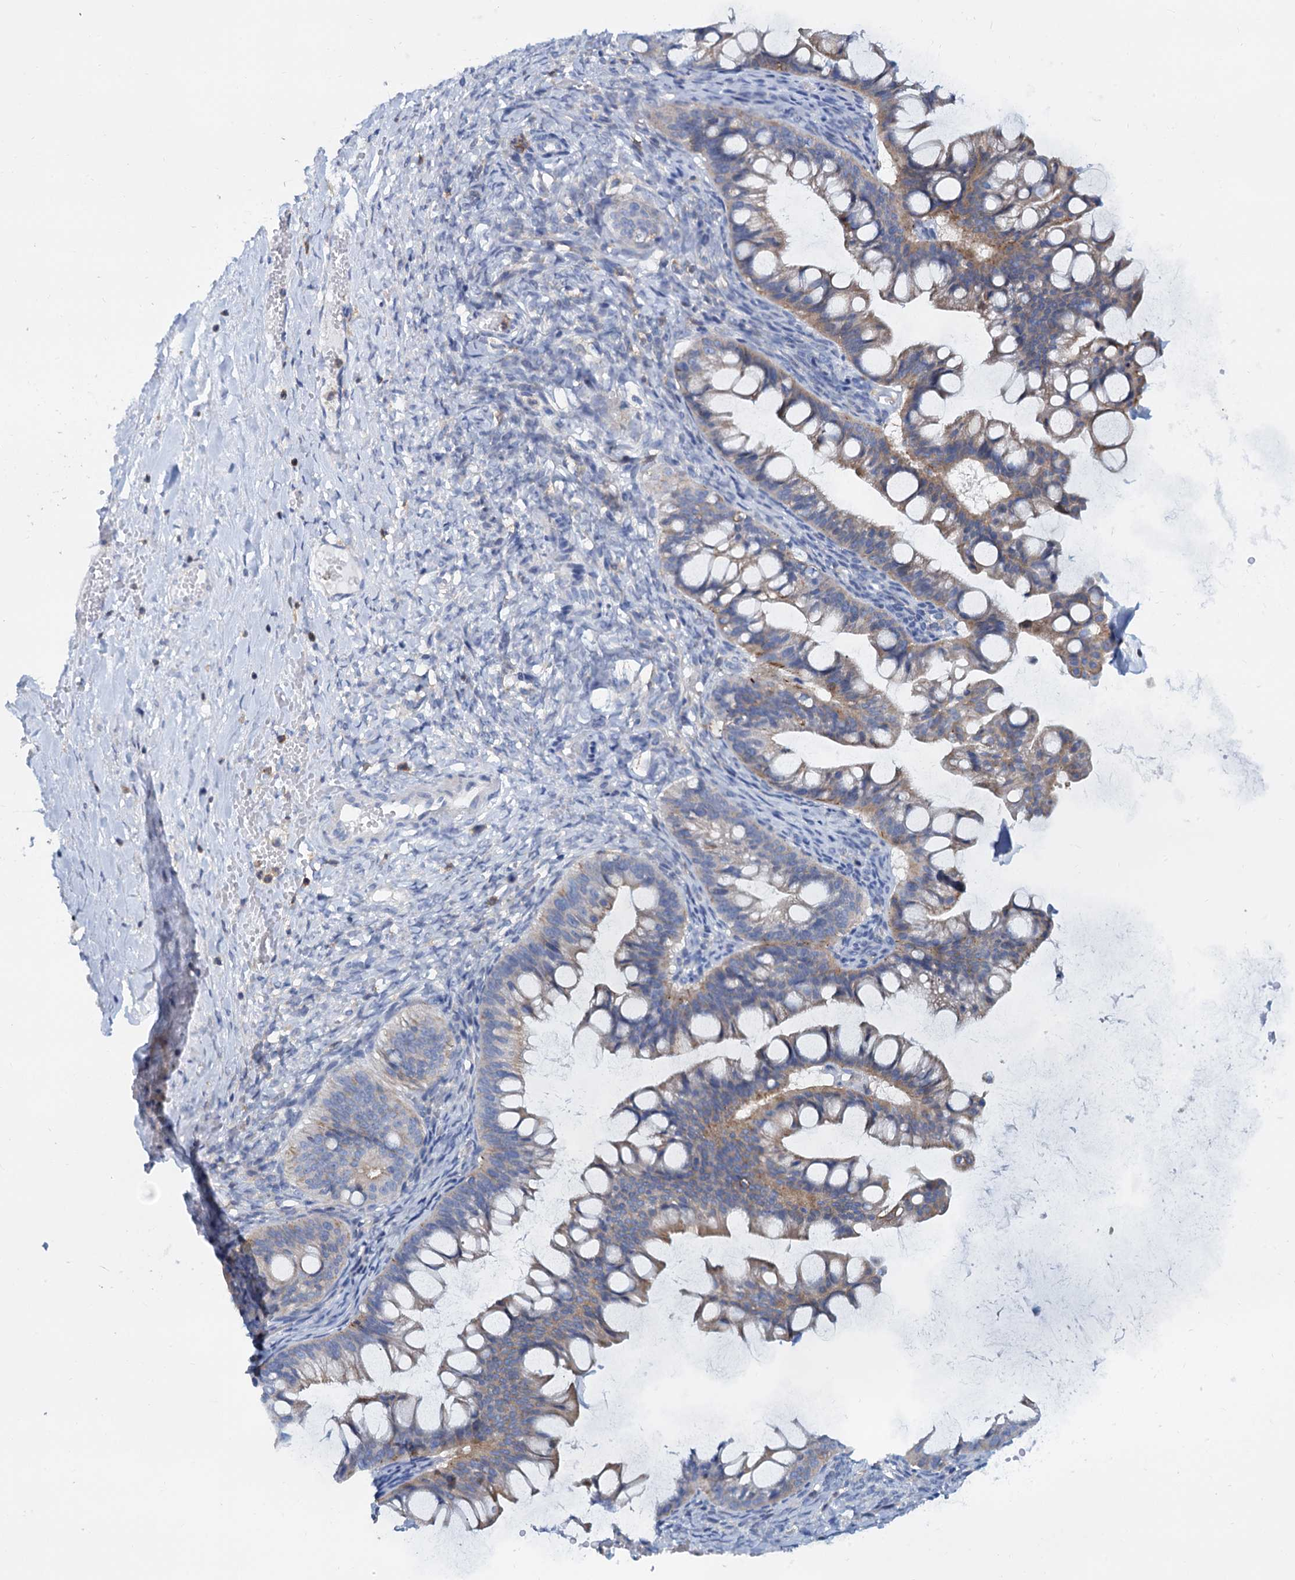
{"staining": {"intensity": "weak", "quantity": "25%-75%", "location": "cytoplasmic/membranous"}, "tissue": "ovarian cancer", "cell_type": "Tumor cells", "image_type": "cancer", "snomed": [{"axis": "morphology", "description": "Cystadenocarcinoma, mucinous, NOS"}, {"axis": "topography", "description": "Ovary"}], "caption": "Weak cytoplasmic/membranous expression for a protein is seen in about 25%-75% of tumor cells of mucinous cystadenocarcinoma (ovarian) using immunohistochemistry.", "gene": "LRCH4", "patient": {"sex": "female", "age": 73}}